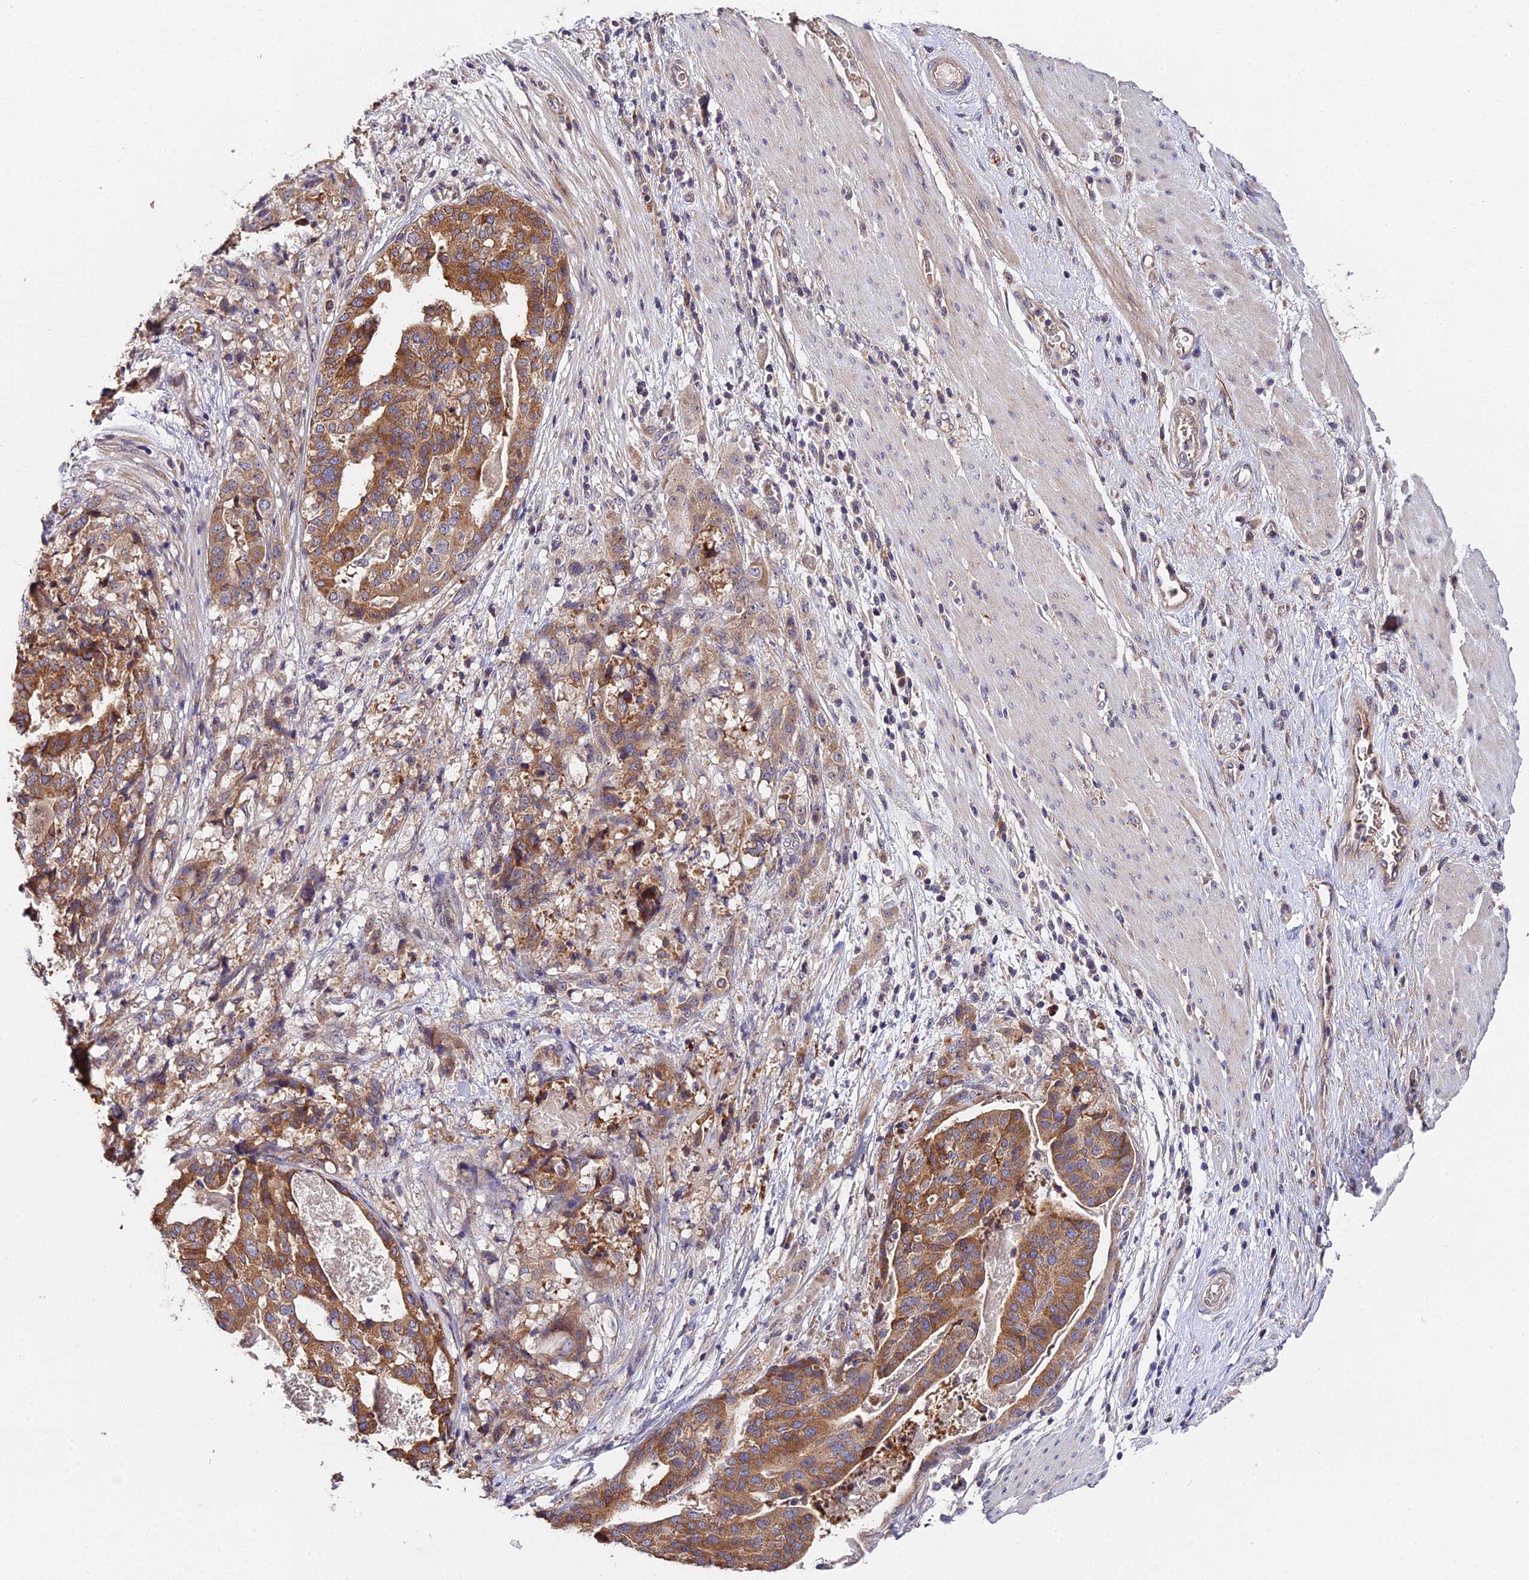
{"staining": {"intensity": "moderate", "quantity": ">75%", "location": "cytoplasmic/membranous"}, "tissue": "stomach cancer", "cell_type": "Tumor cells", "image_type": "cancer", "snomed": [{"axis": "morphology", "description": "Adenocarcinoma, NOS"}, {"axis": "topography", "description": "Stomach"}], "caption": "Protein staining shows moderate cytoplasmic/membranous positivity in about >75% of tumor cells in stomach cancer (adenocarcinoma).", "gene": "TRMT1", "patient": {"sex": "male", "age": 48}}